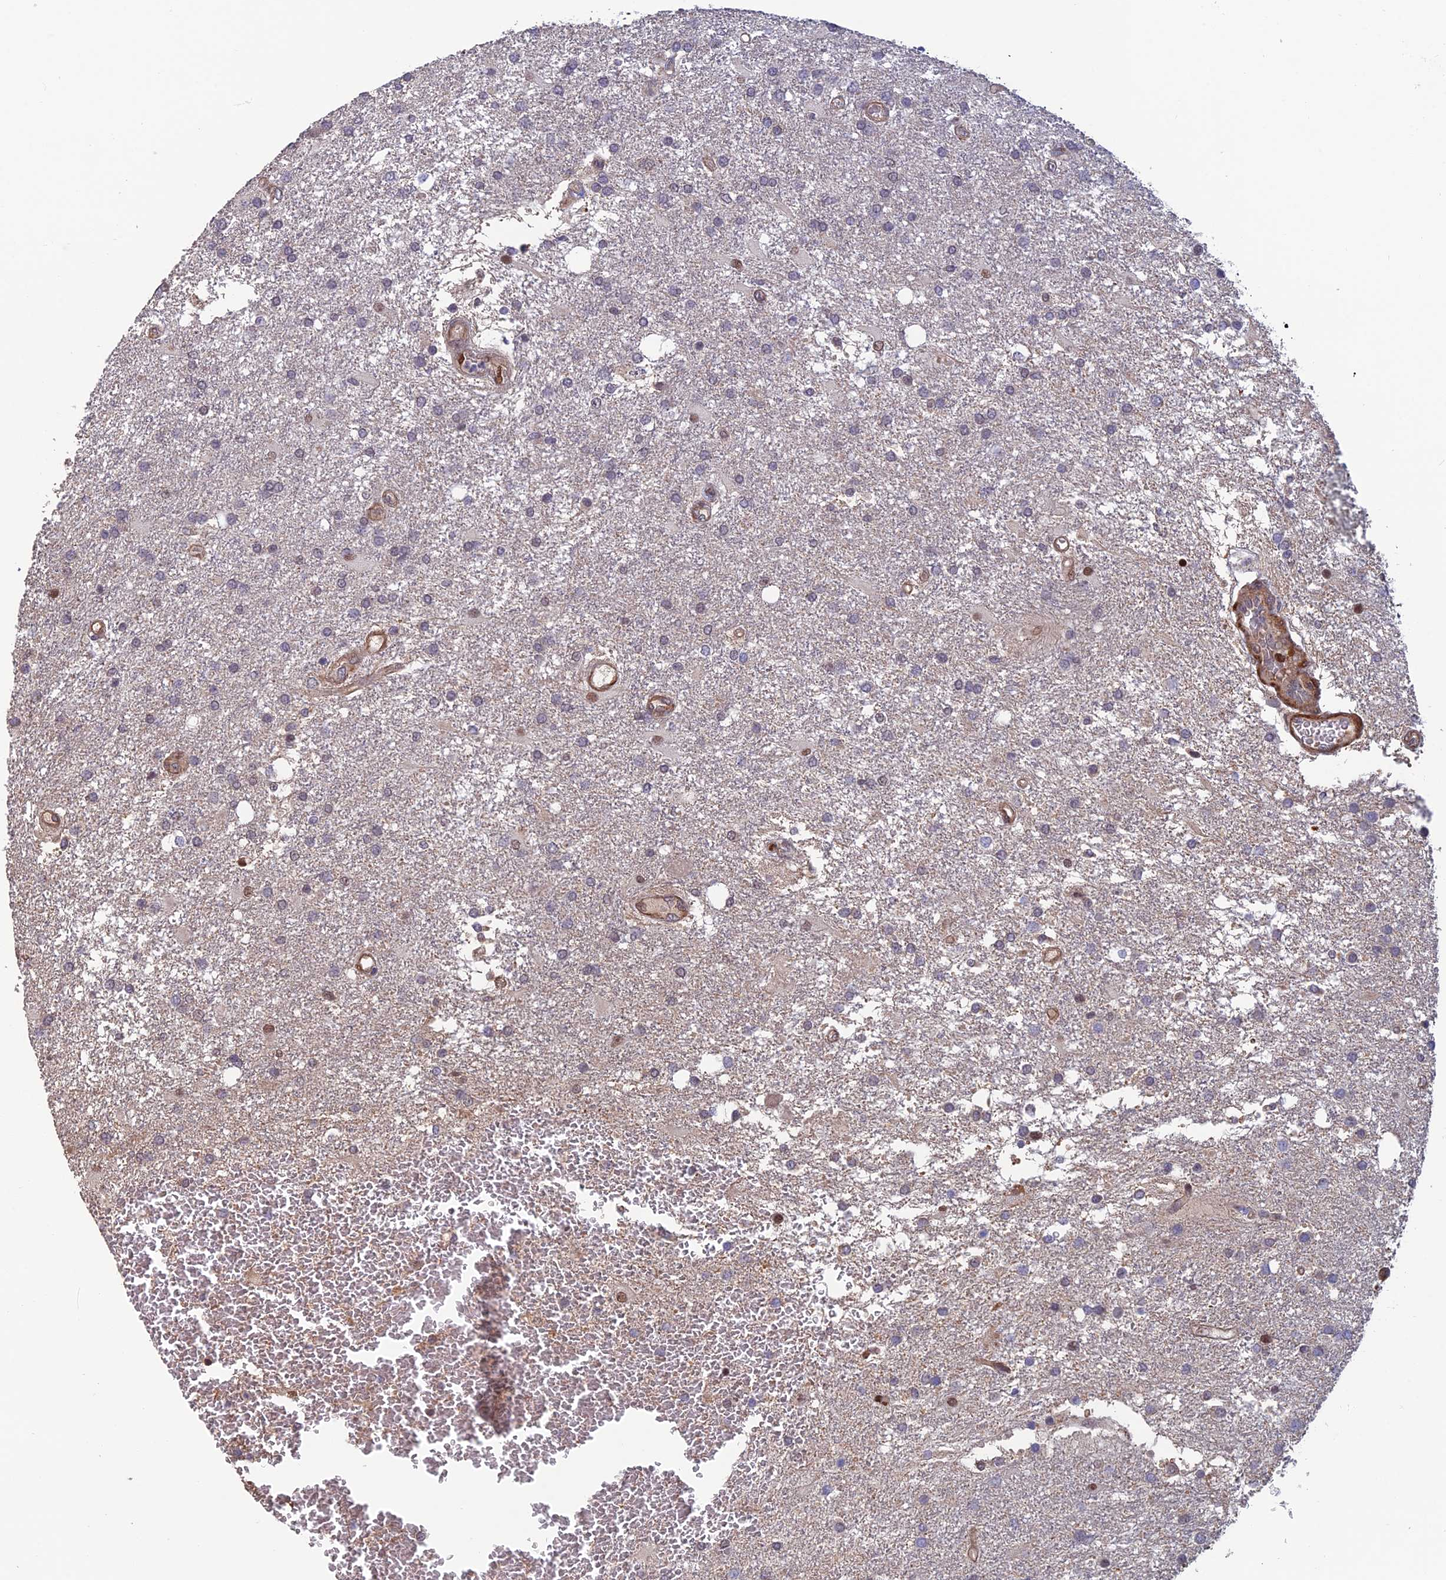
{"staining": {"intensity": "moderate", "quantity": "25%-75%", "location": "nuclear"}, "tissue": "glioma", "cell_type": "Tumor cells", "image_type": "cancer", "snomed": [{"axis": "morphology", "description": "Glioma, malignant, Low grade"}, {"axis": "topography", "description": "Brain"}], "caption": "IHC micrograph of neoplastic tissue: glioma stained using immunohistochemistry exhibits medium levels of moderate protein expression localized specifically in the nuclear of tumor cells, appearing as a nuclear brown color.", "gene": "CCDC183", "patient": {"sex": "male", "age": 66}}